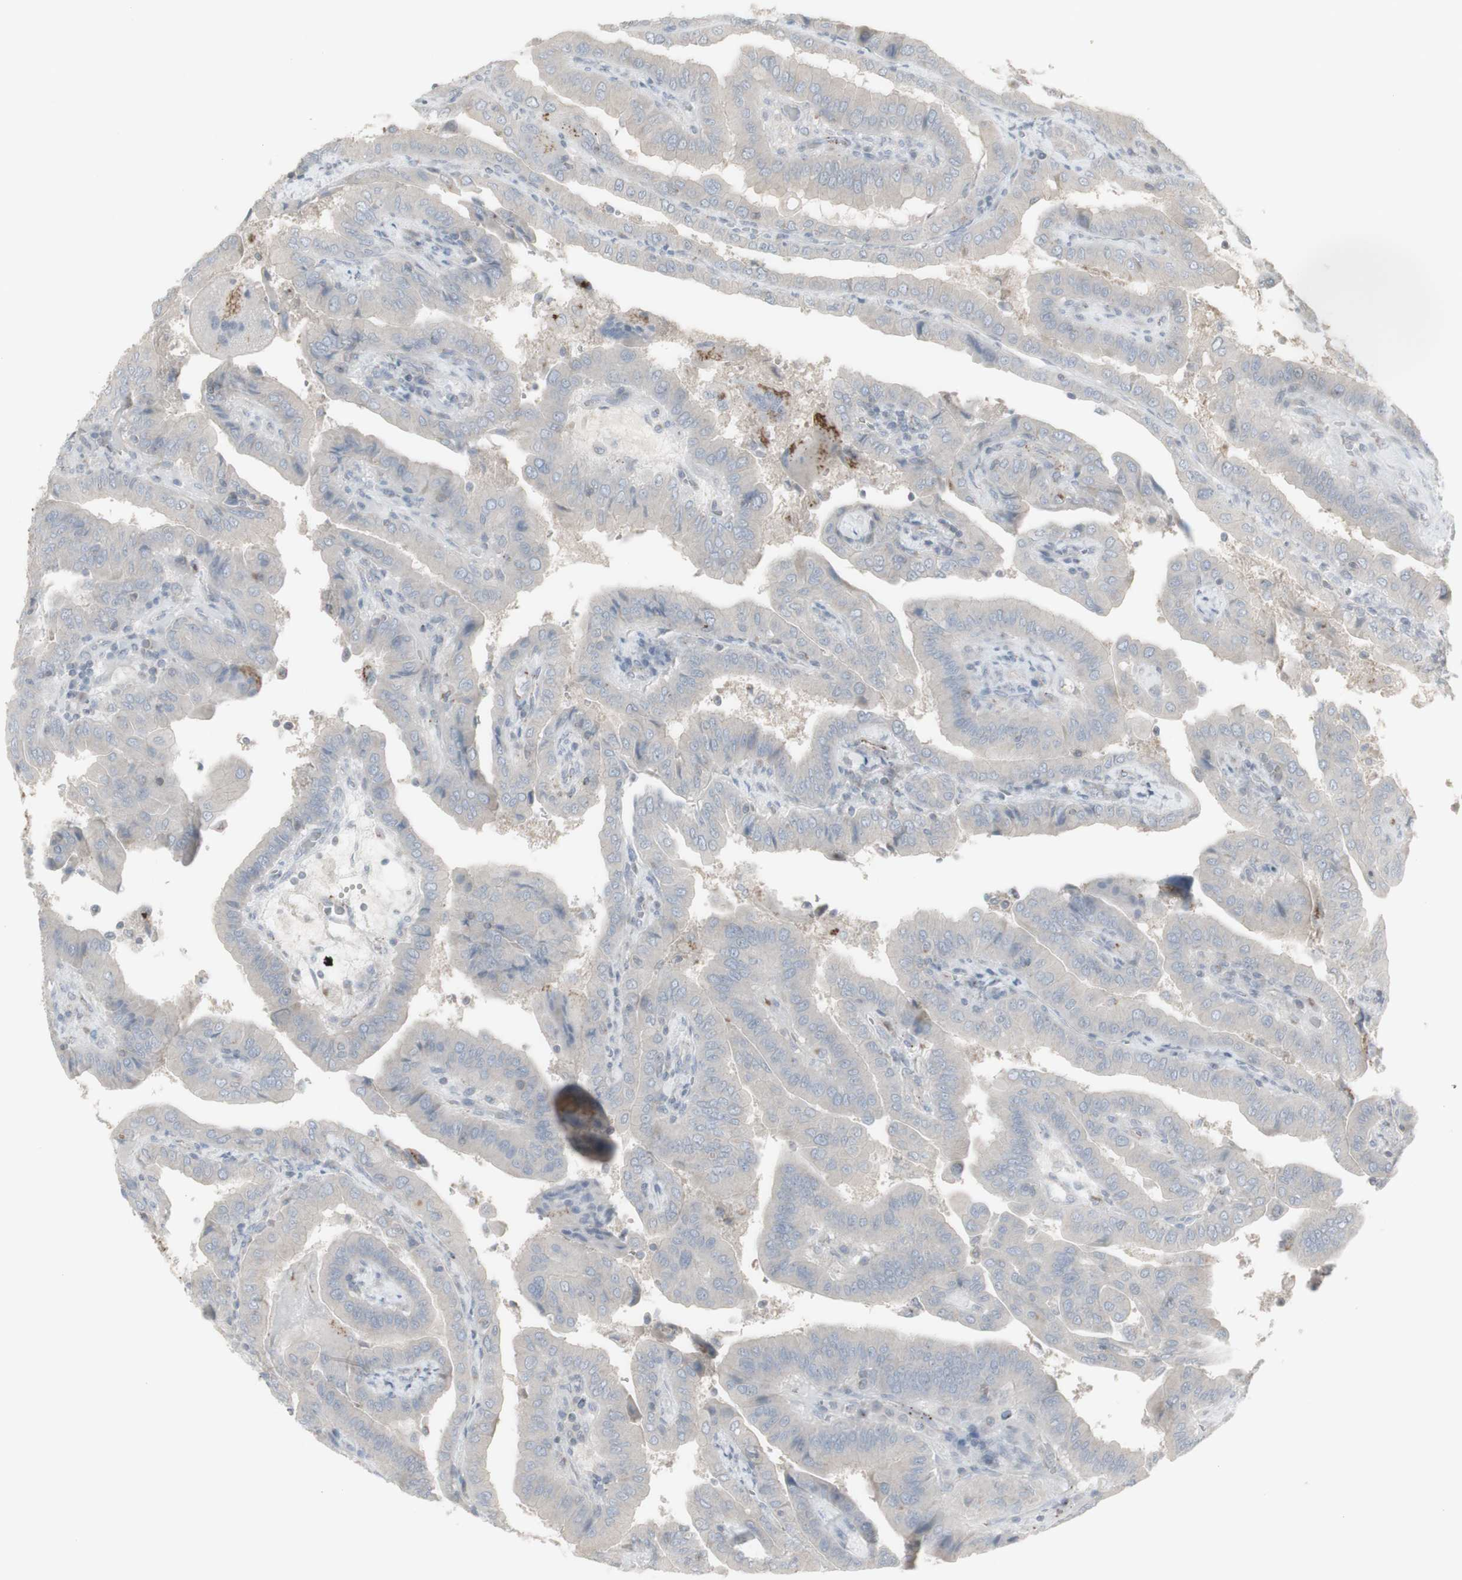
{"staining": {"intensity": "negative", "quantity": "none", "location": "none"}, "tissue": "thyroid cancer", "cell_type": "Tumor cells", "image_type": "cancer", "snomed": [{"axis": "morphology", "description": "Papillary adenocarcinoma, NOS"}, {"axis": "topography", "description": "Thyroid gland"}], "caption": "Immunohistochemistry (IHC) micrograph of neoplastic tissue: human thyroid cancer stained with DAB demonstrates no significant protein positivity in tumor cells. (DAB IHC with hematoxylin counter stain).", "gene": "GALNT6", "patient": {"sex": "male", "age": 33}}